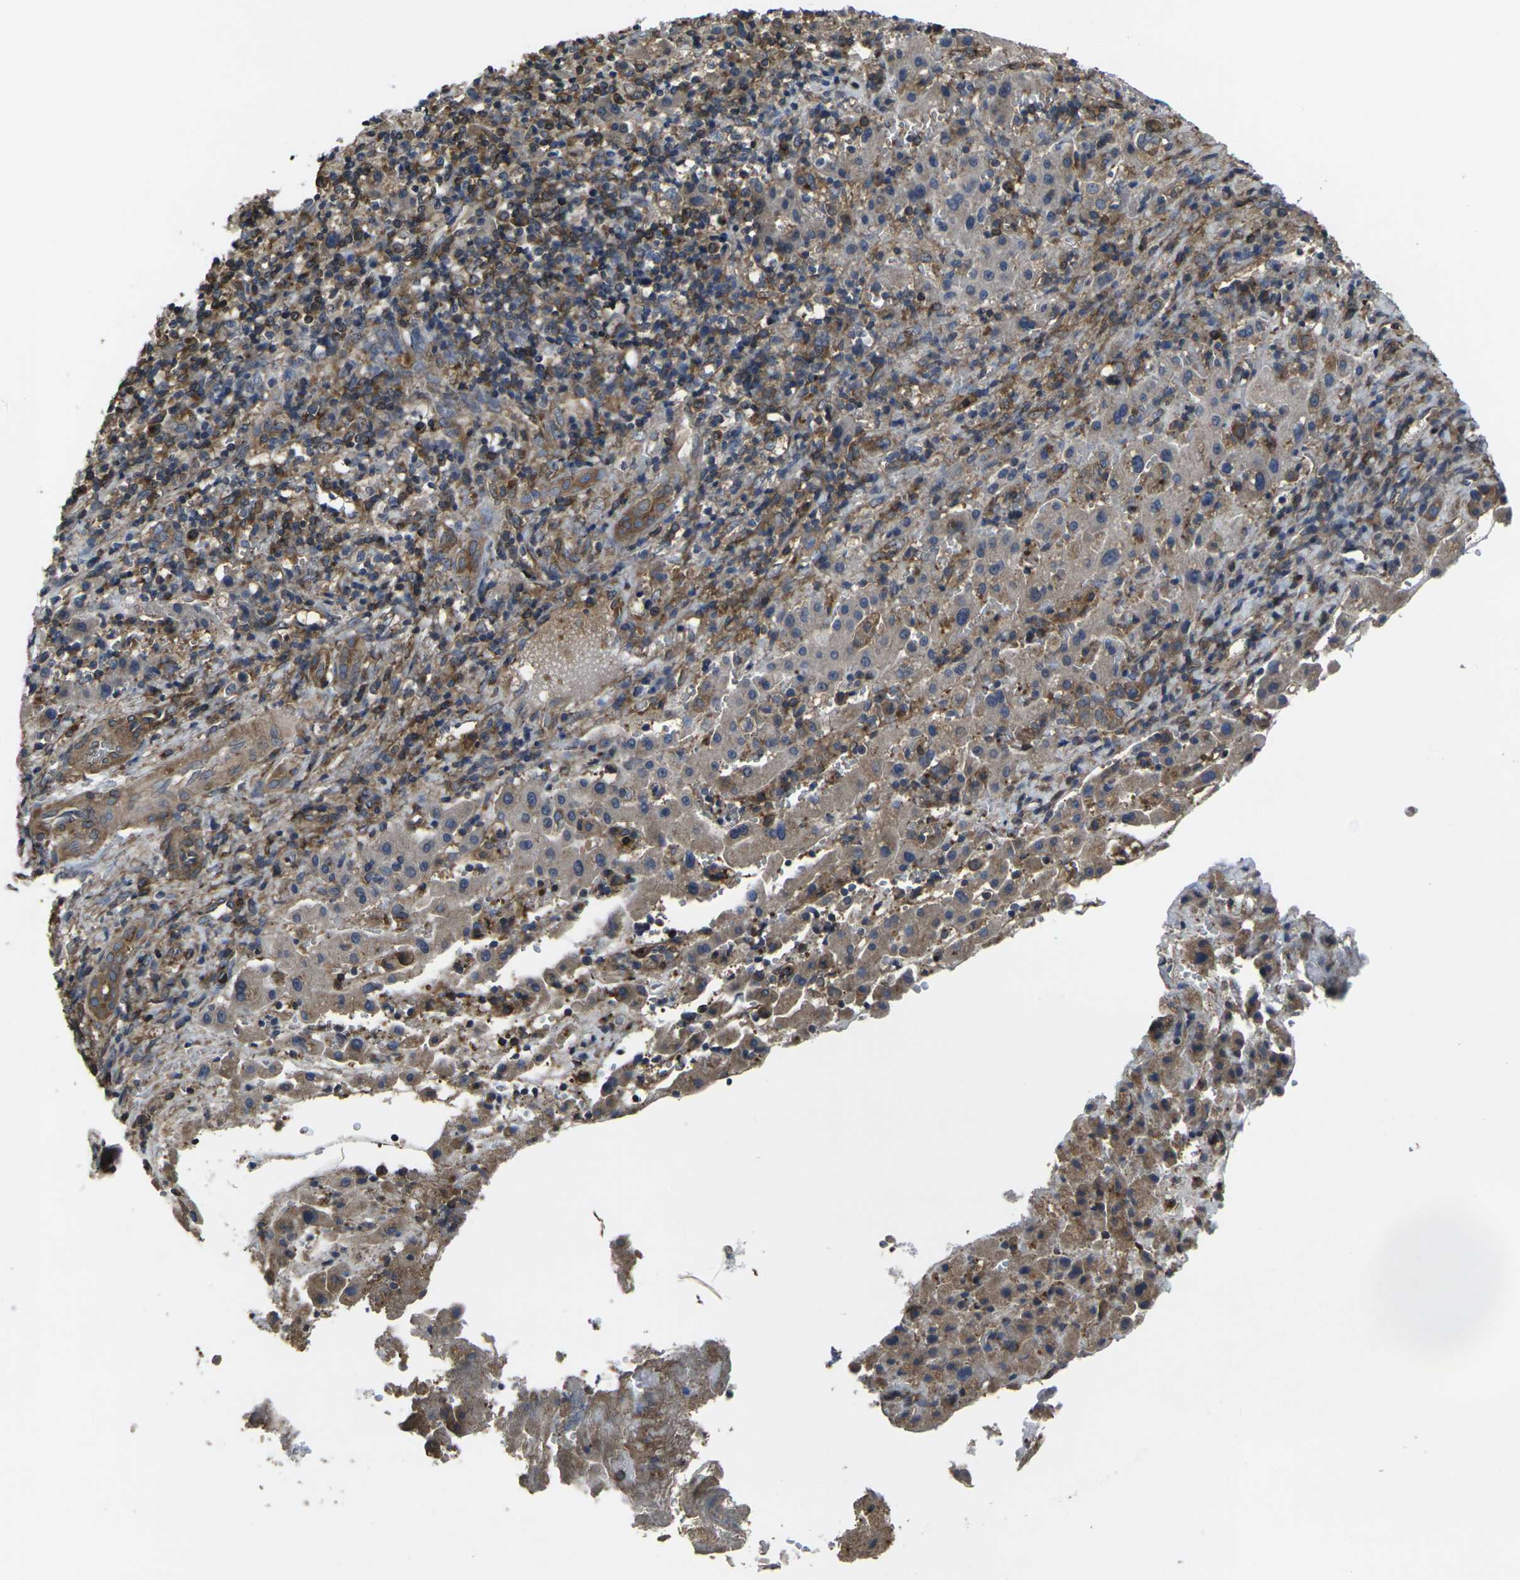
{"staining": {"intensity": "weak", "quantity": ">75%", "location": "cytoplasmic/membranous"}, "tissue": "liver cancer", "cell_type": "Tumor cells", "image_type": "cancer", "snomed": [{"axis": "morphology", "description": "Cholangiocarcinoma"}, {"axis": "topography", "description": "Liver"}], "caption": "A photomicrograph showing weak cytoplasmic/membranous staining in approximately >75% of tumor cells in cholangiocarcinoma (liver), as visualized by brown immunohistochemical staining.", "gene": "PRKACB", "patient": {"sex": "male", "age": 57}}